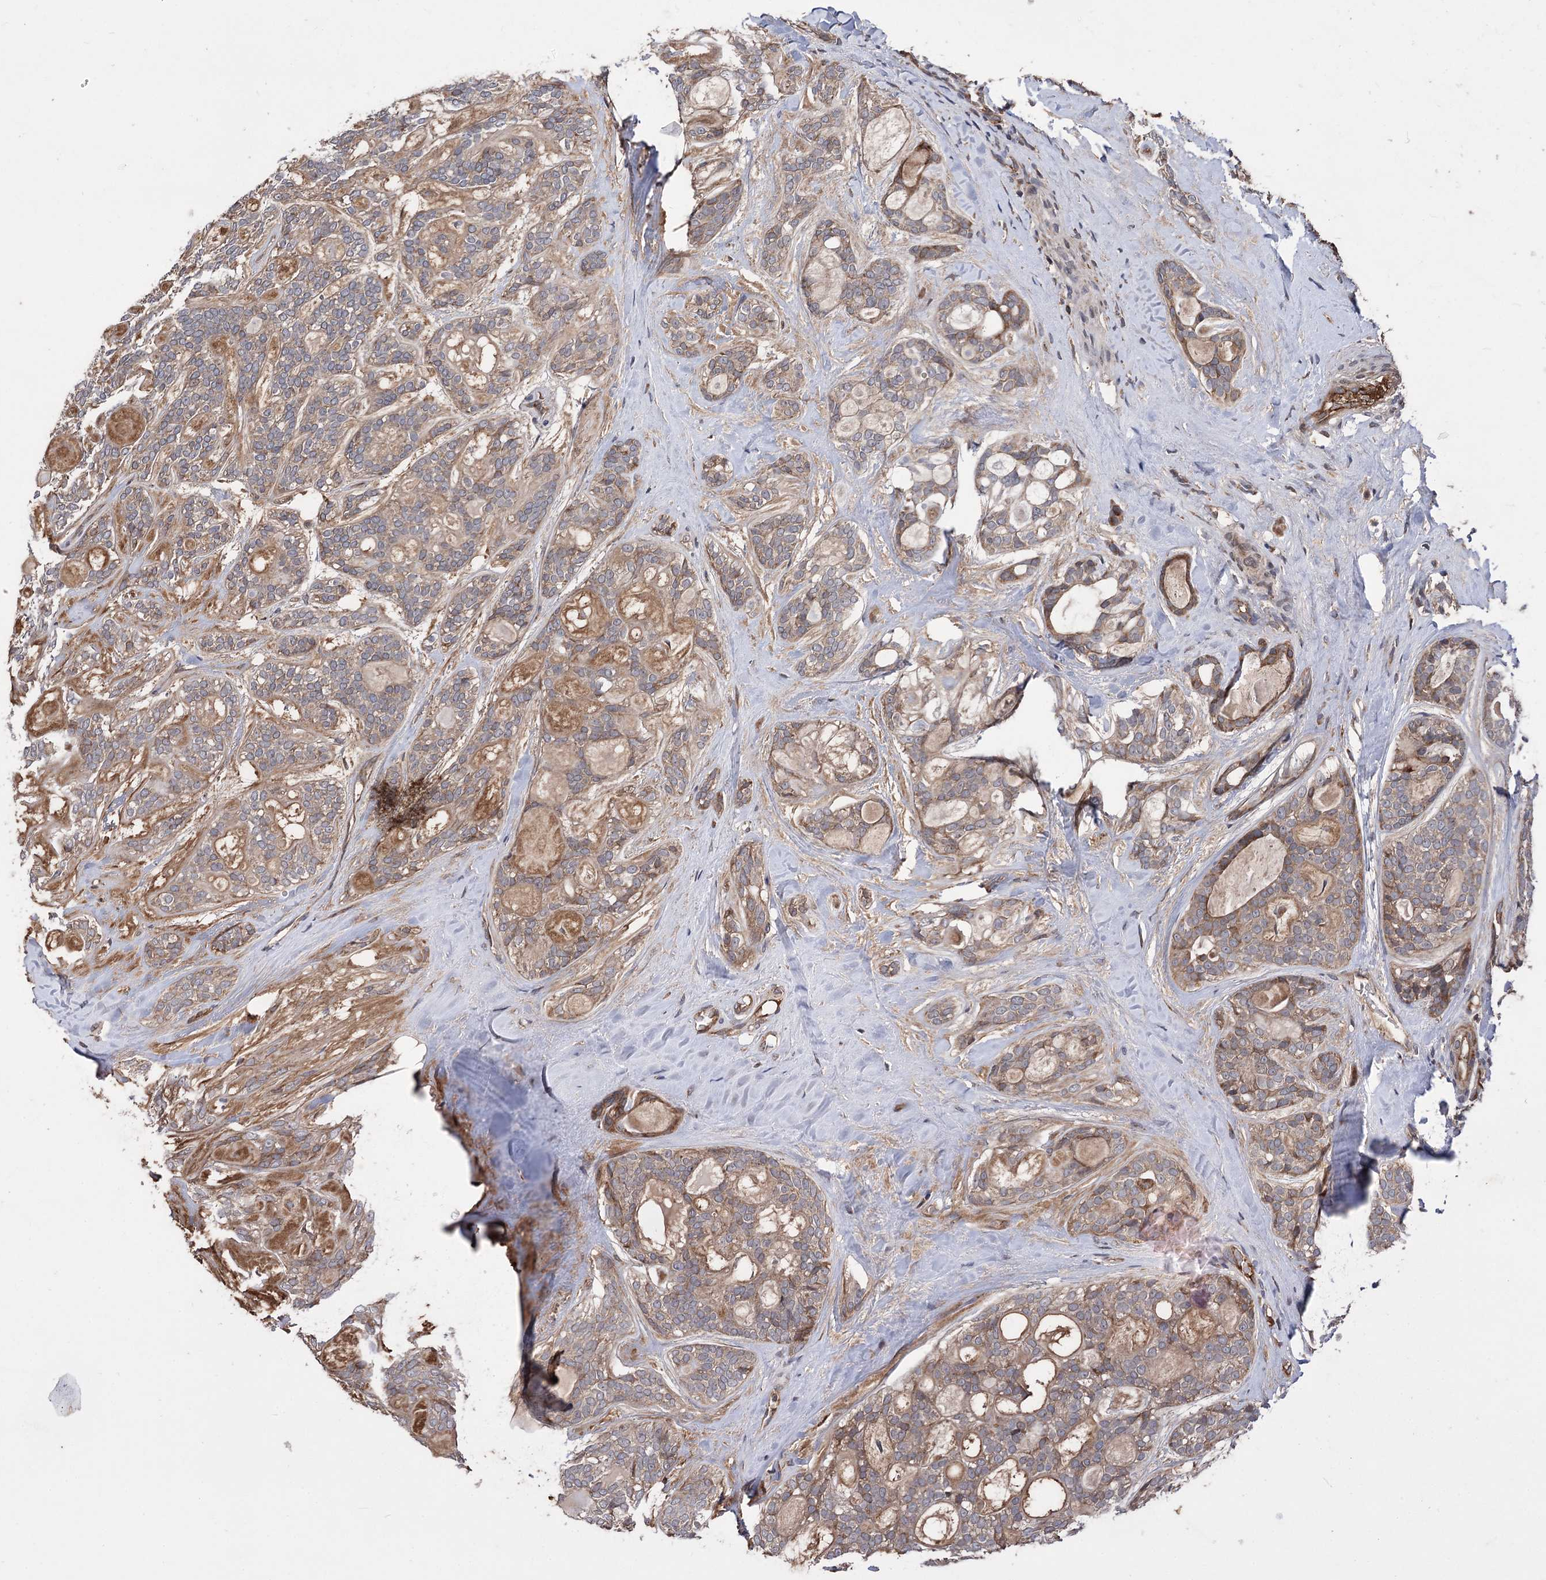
{"staining": {"intensity": "moderate", "quantity": ">75%", "location": "cytoplasmic/membranous"}, "tissue": "head and neck cancer", "cell_type": "Tumor cells", "image_type": "cancer", "snomed": [{"axis": "morphology", "description": "Adenocarcinoma, NOS"}, {"axis": "topography", "description": "Head-Neck"}], "caption": "A medium amount of moderate cytoplasmic/membranous positivity is seen in approximately >75% of tumor cells in head and neck cancer tissue.", "gene": "RASSF3", "patient": {"sex": "male", "age": 66}}